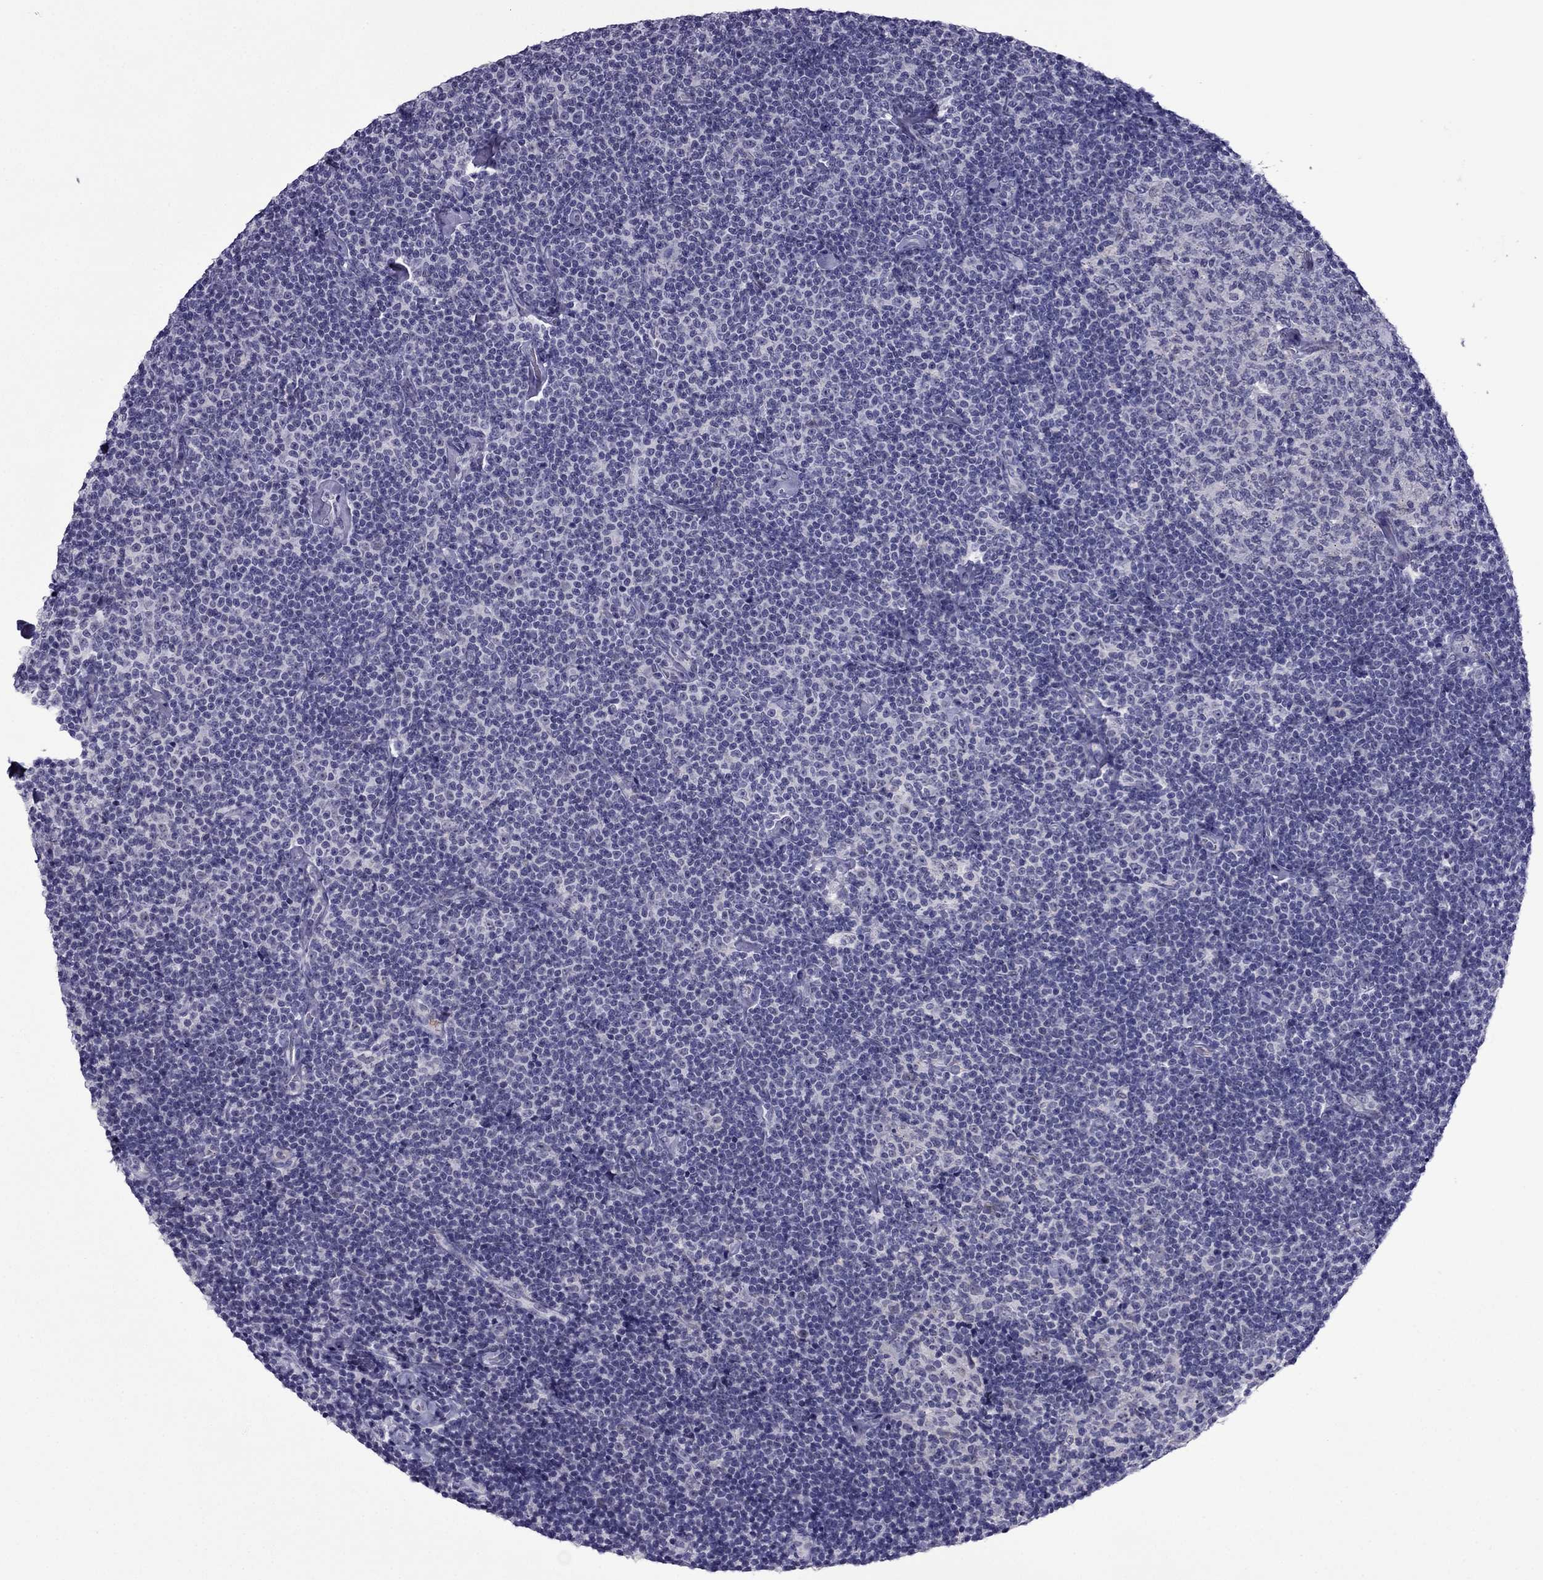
{"staining": {"intensity": "negative", "quantity": "none", "location": "none"}, "tissue": "lymphoma", "cell_type": "Tumor cells", "image_type": "cancer", "snomed": [{"axis": "morphology", "description": "Malignant lymphoma, non-Hodgkin's type, Low grade"}, {"axis": "topography", "description": "Lymph node"}], "caption": "DAB (3,3'-diaminobenzidine) immunohistochemical staining of lymphoma demonstrates no significant positivity in tumor cells.", "gene": "MYBPH", "patient": {"sex": "male", "age": 81}}